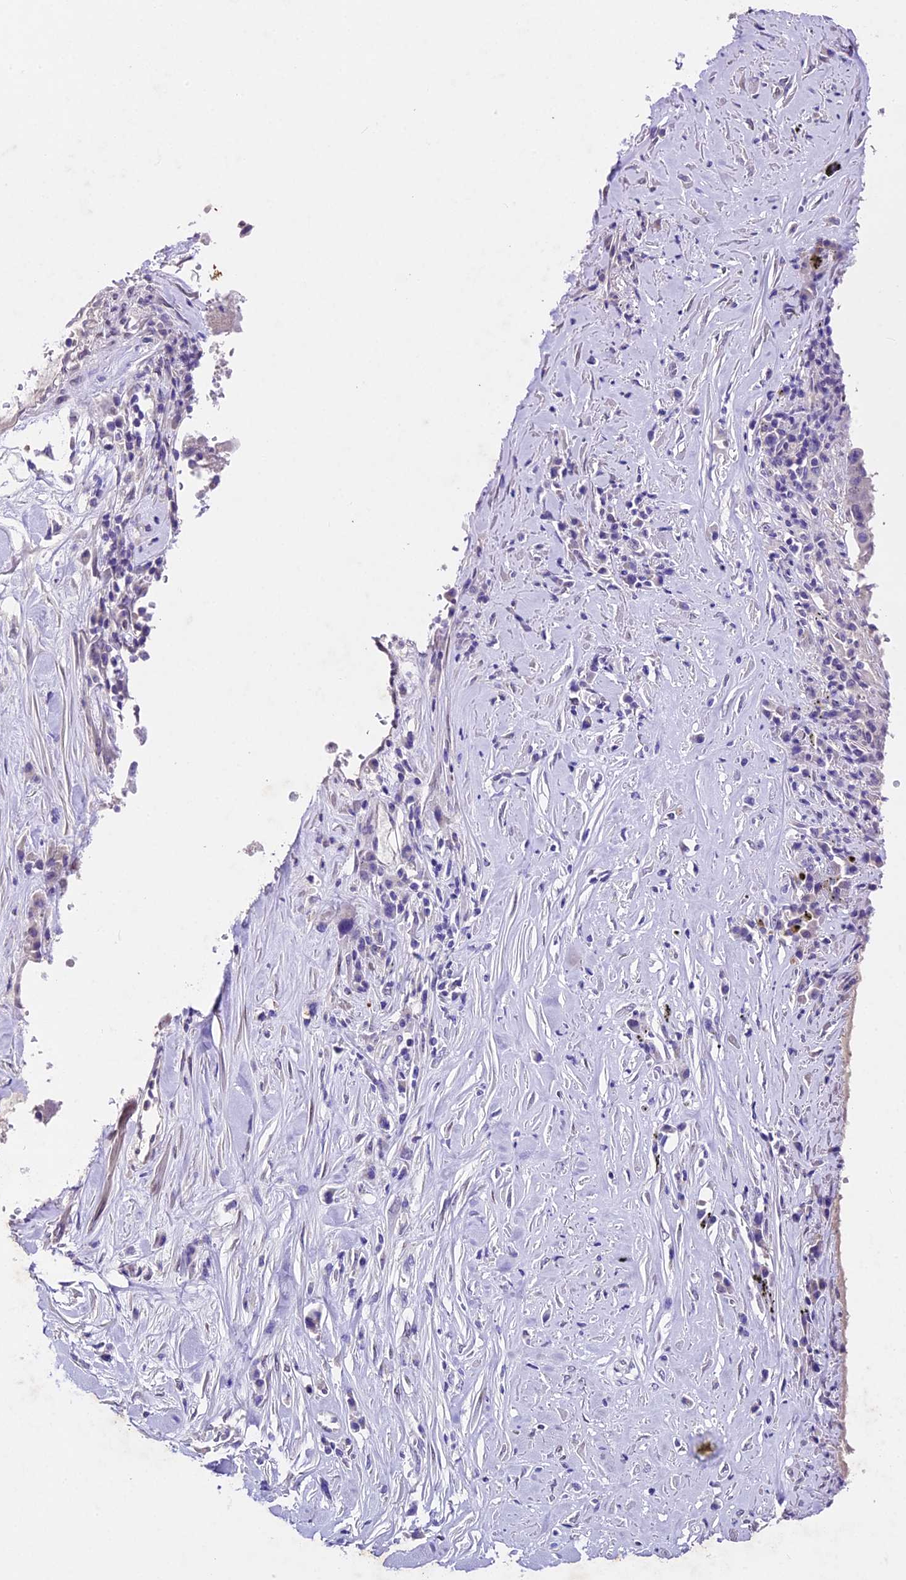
{"staining": {"intensity": "negative", "quantity": "none", "location": "none"}, "tissue": "lung cancer", "cell_type": "Tumor cells", "image_type": "cancer", "snomed": [{"axis": "morphology", "description": "Squamous cell carcinoma, NOS"}, {"axis": "topography", "description": "Lung"}], "caption": "Immunohistochemical staining of human lung squamous cell carcinoma exhibits no significant staining in tumor cells.", "gene": "IFT140", "patient": {"sex": "male", "age": 61}}